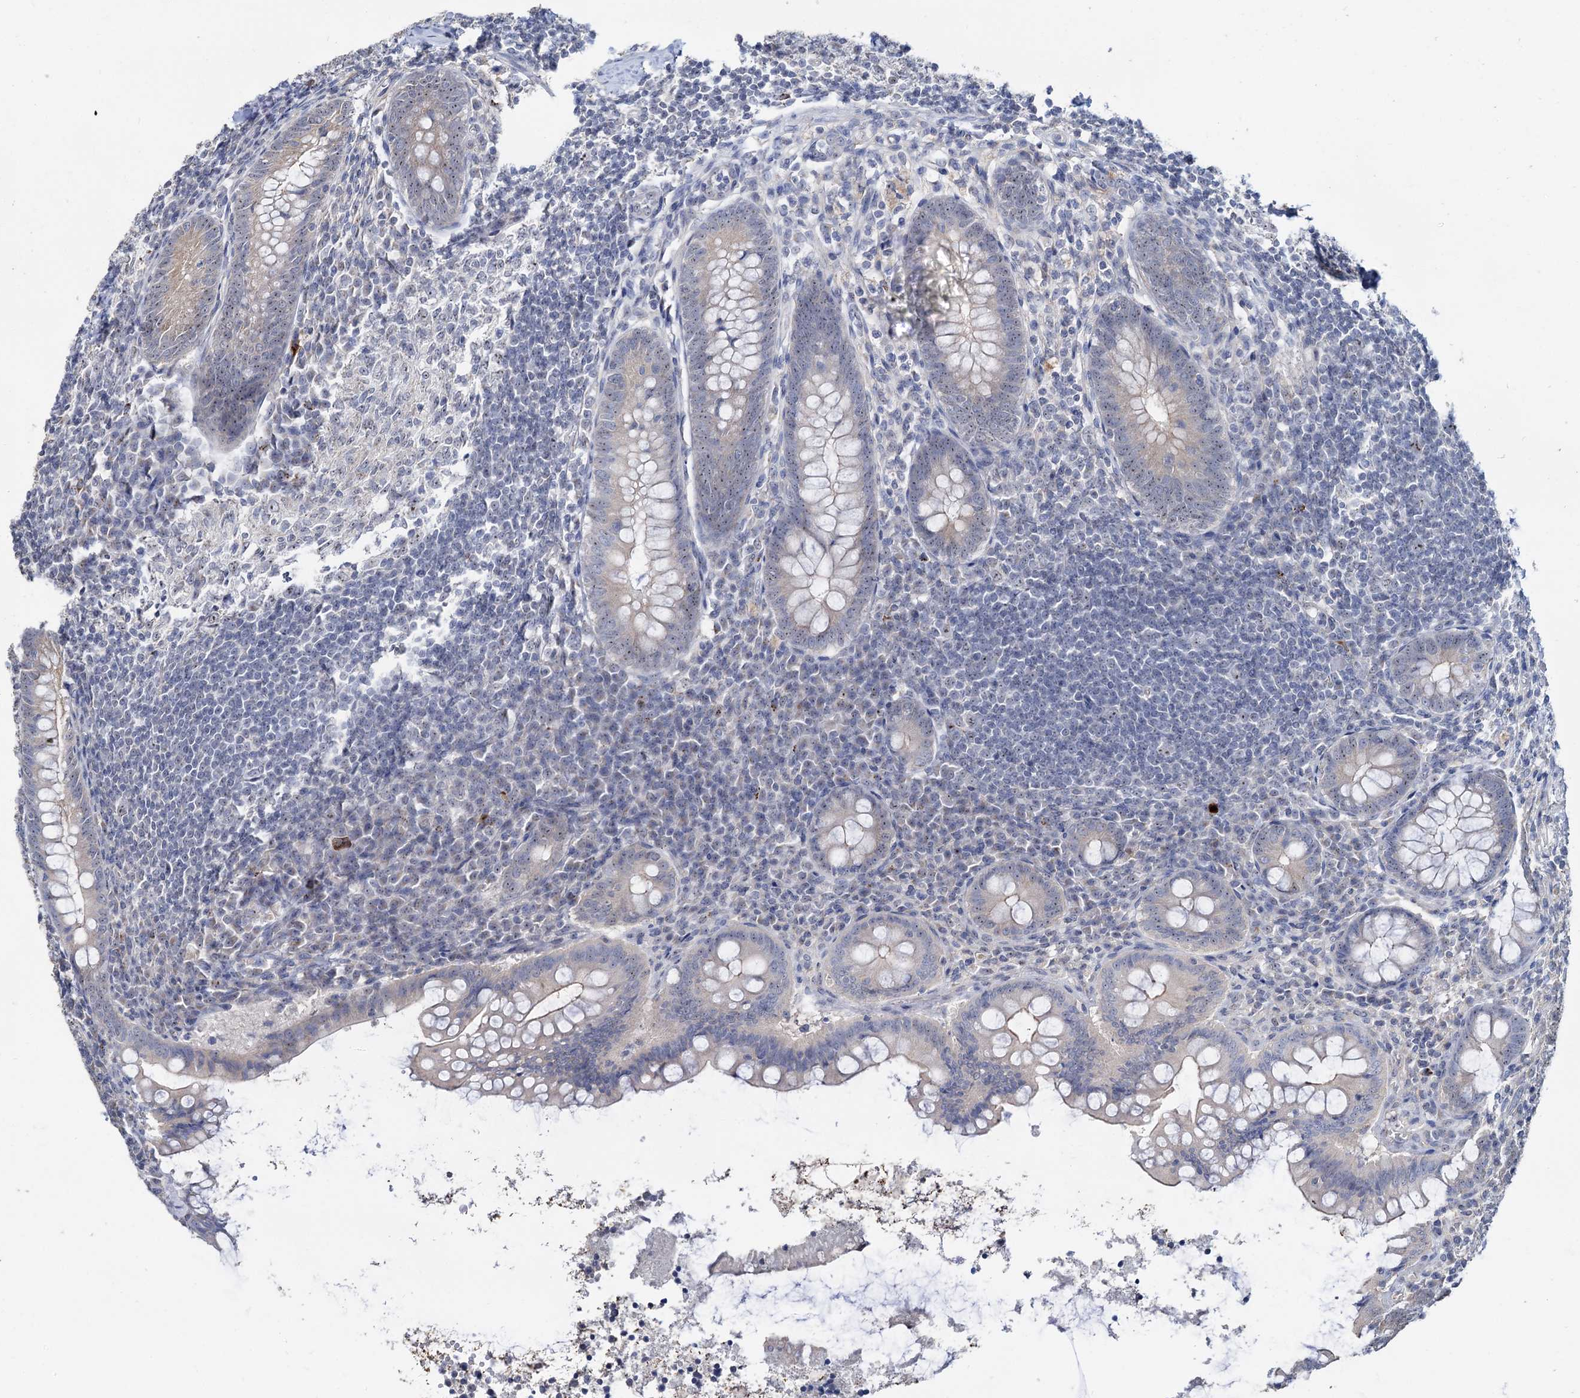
{"staining": {"intensity": "weak", "quantity": "25%-75%", "location": "cytoplasmic/membranous"}, "tissue": "appendix", "cell_type": "Glandular cells", "image_type": "normal", "snomed": [{"axis": "morphology", "description": "Normal tissue, NOS"}, {"axis": "topography", "description": "Appendix"}], "caption": "Immunohistochemistry (DAB (3,3'-diaminobenzidine)) staining of normal appendix exhibits weak cytoplasmic/membranous protein expression in about 25%-75% of glandular cells. (Stains: DAB in brown, nuclei in blue, Microscopy: brightfield microscopy at high magnification).", "gene": "C2CD3", "patient": {"sex": "female", "age": 33}}